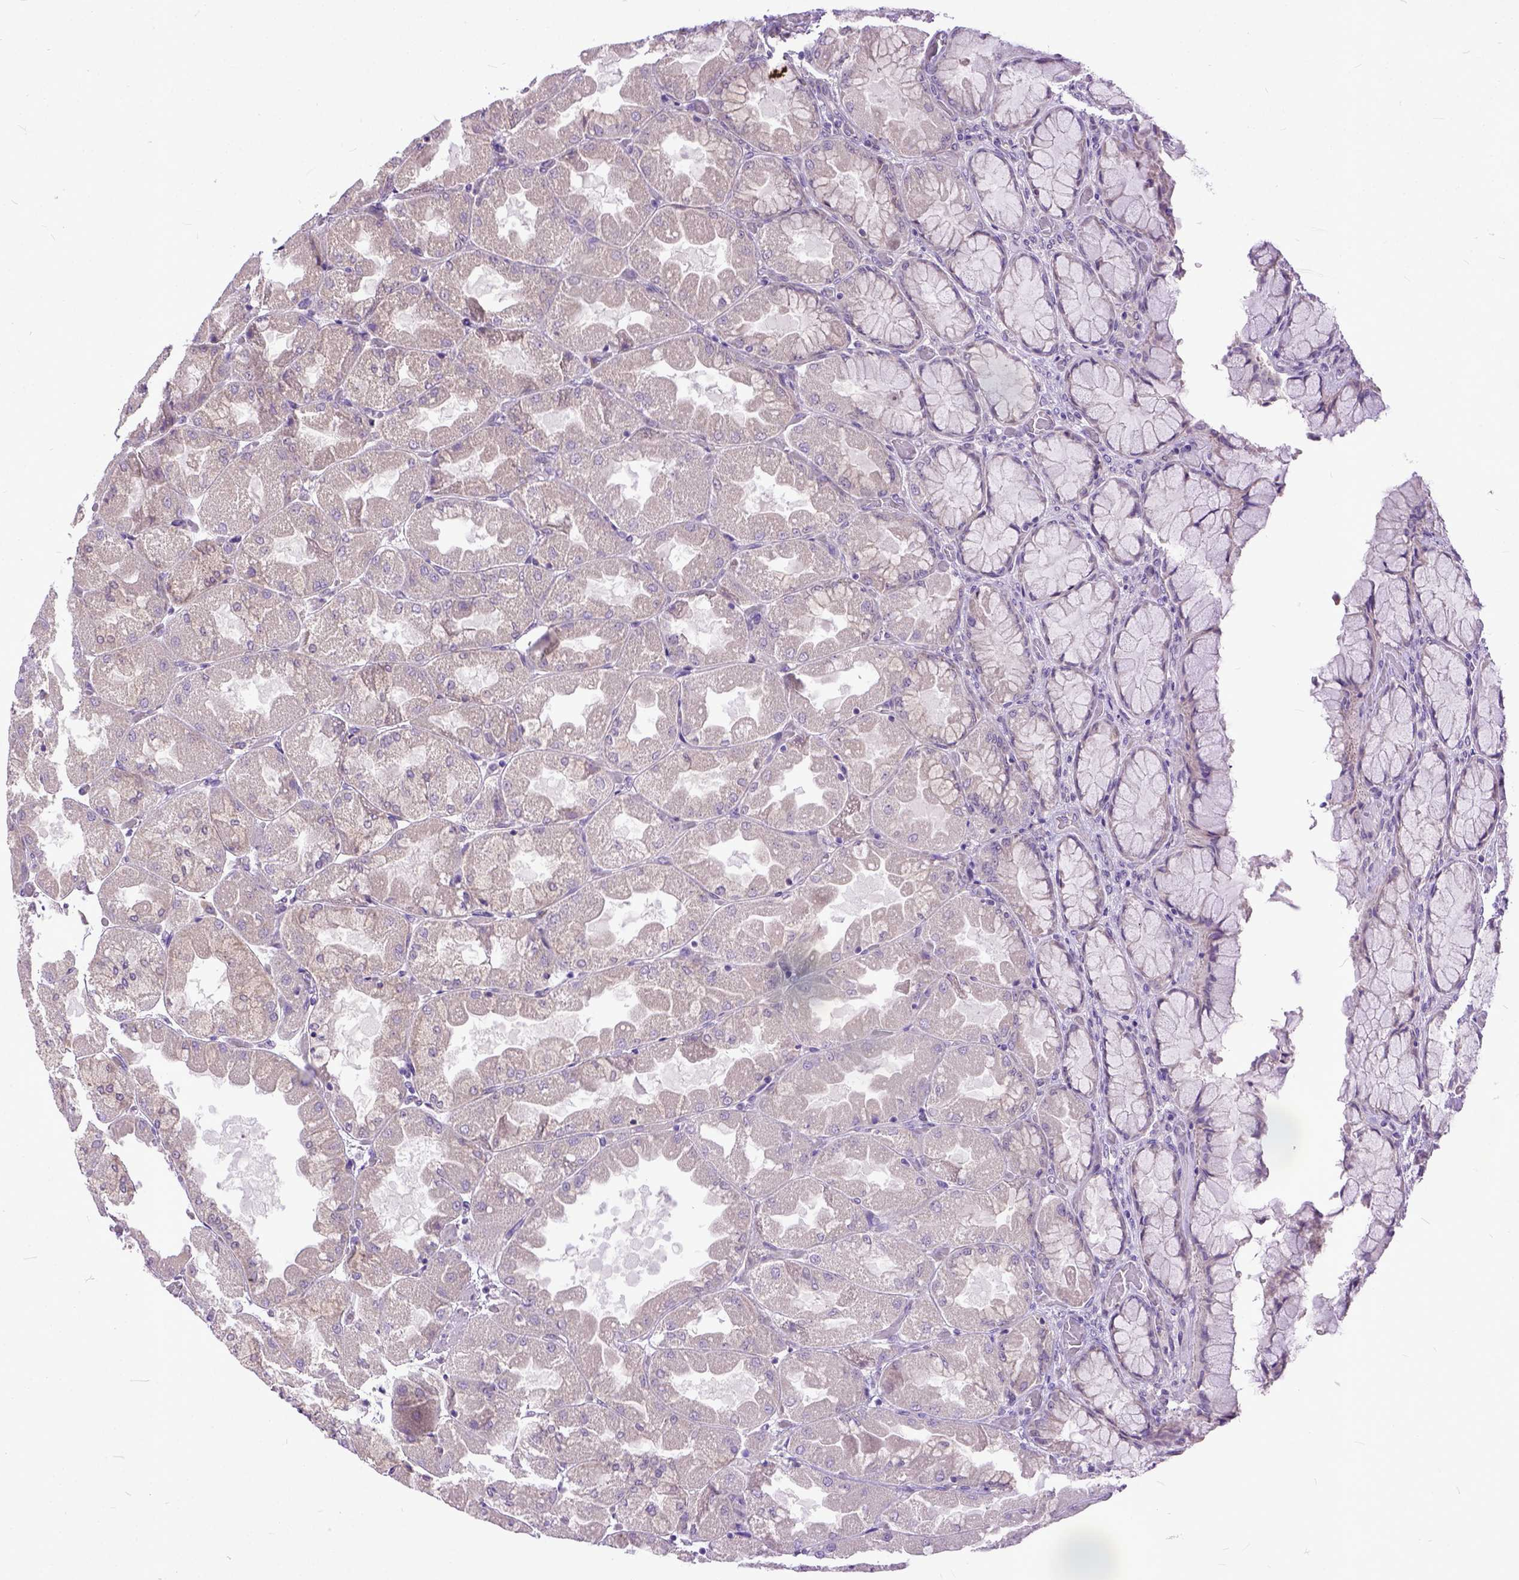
{"staining": {"intensity": "negative", "quantity": "none", "location": "none"}, "tissue": "stomach", "cell_type": "Glandular cells", "image_type": "normal", "snomed": [{"axis": "morphology", "description": "Normal tissue, NOS"}, {"axis": "topography", "description": "Stomach"}], "caption": "This is a image of immunohistochemistry staining of unremarkable stomach, which shows no staining in glandular cells.", "gene": "TCEAL7", "patient": {"sex": "female", "age": 61}}